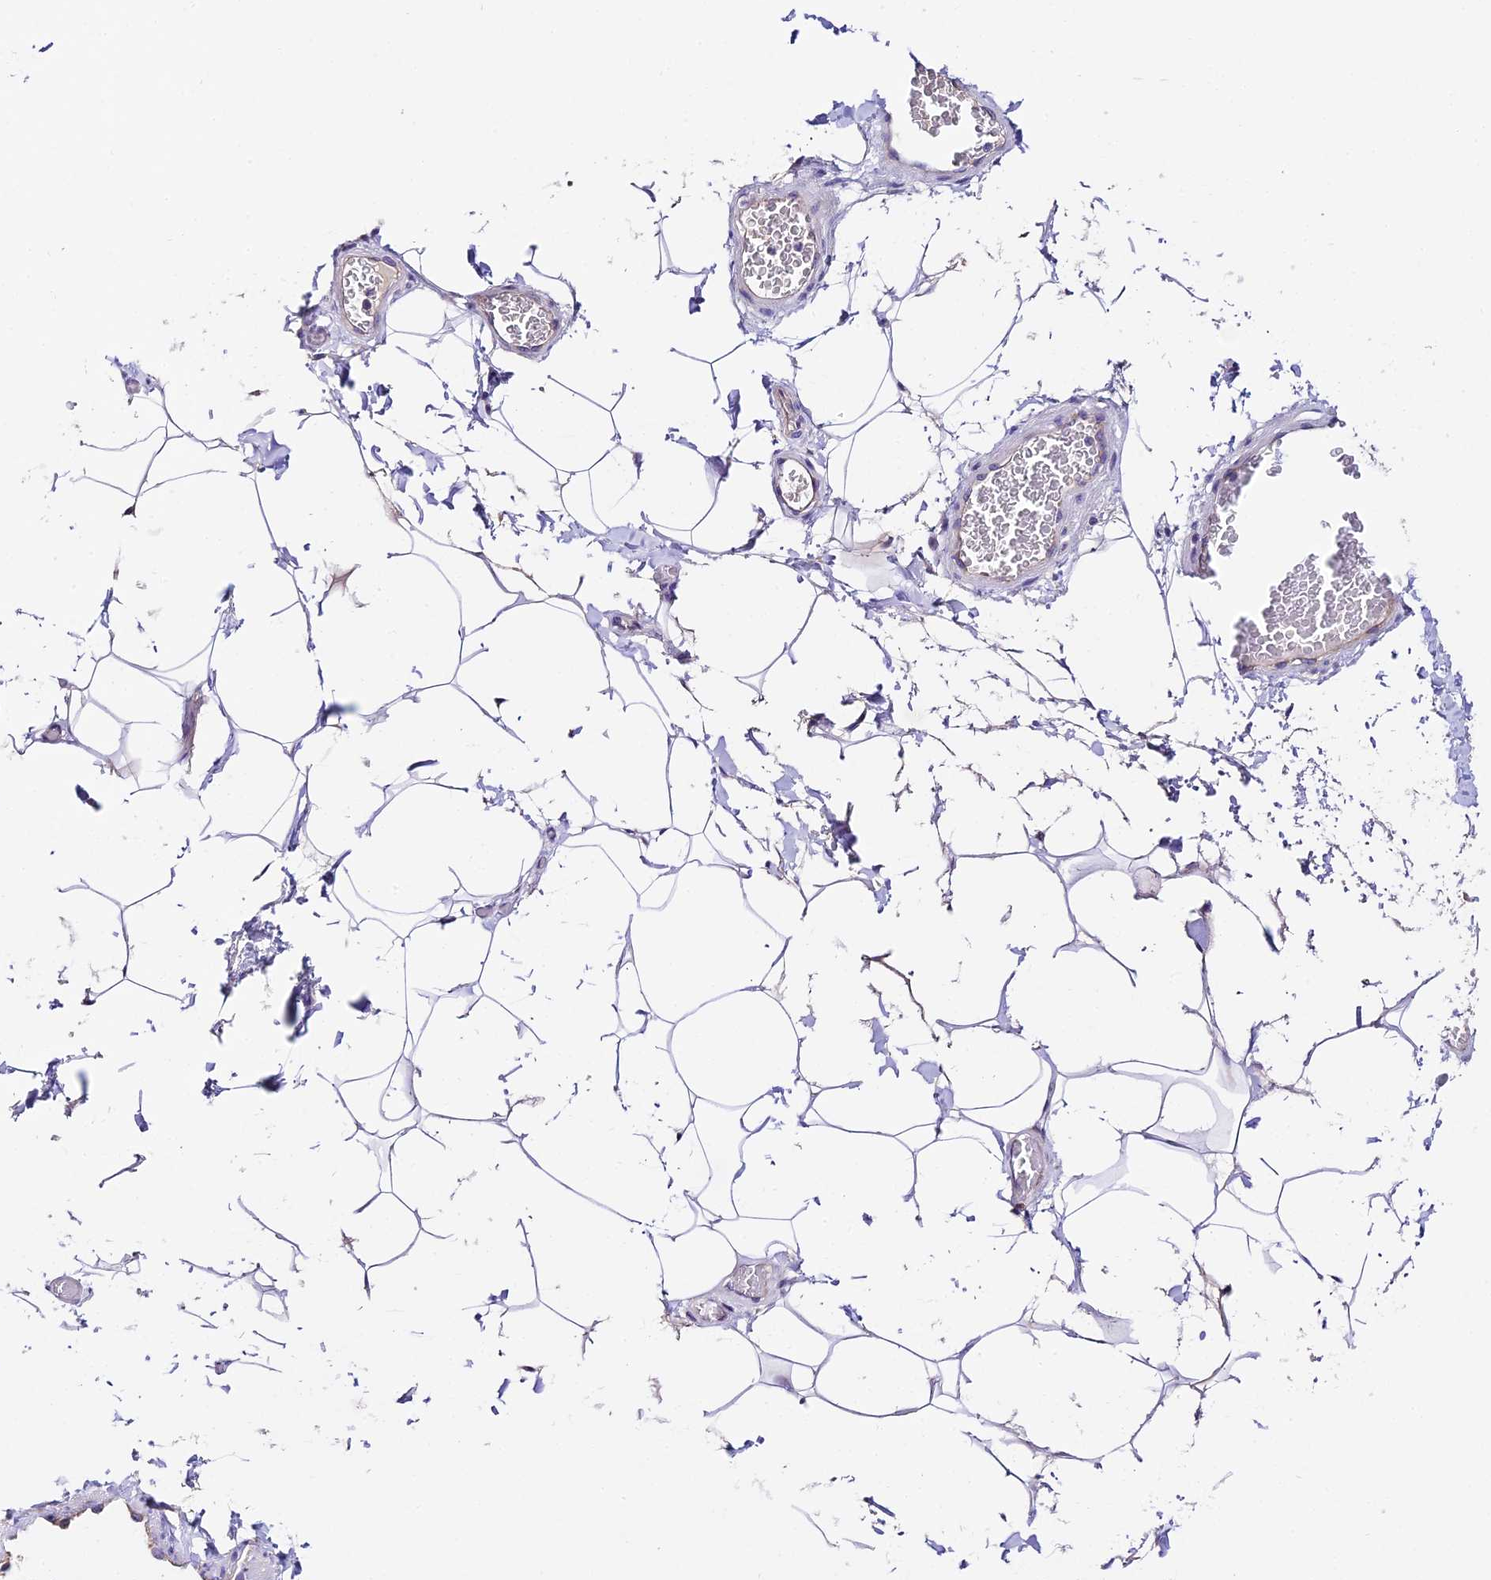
{"staining": {"intensity": "negative", "quantity": "none", "location": "none"}, "tissue": "adipose tissue", "cell_type": "Adipocytes", "image_type": "normal", "snomed": [{"axis": "morphology", "description": "Normal tissue, NOS"}, {"axis": "topography", "description": "Soft tissue"}, {"axis": "topography", "description": "Adipose tissue"}, {"axis": "topography", "description": "Vascular tissue"}, {"axis": "topography", "description": "Peripheral nerve tissue"}], "caption": "Immunohistochemical staining of unremarkable adipose tissue demonstrates no significant expression in adipocytes.", "gene": "DUSP29", "patient": {"sex": "male", "age": 46}}